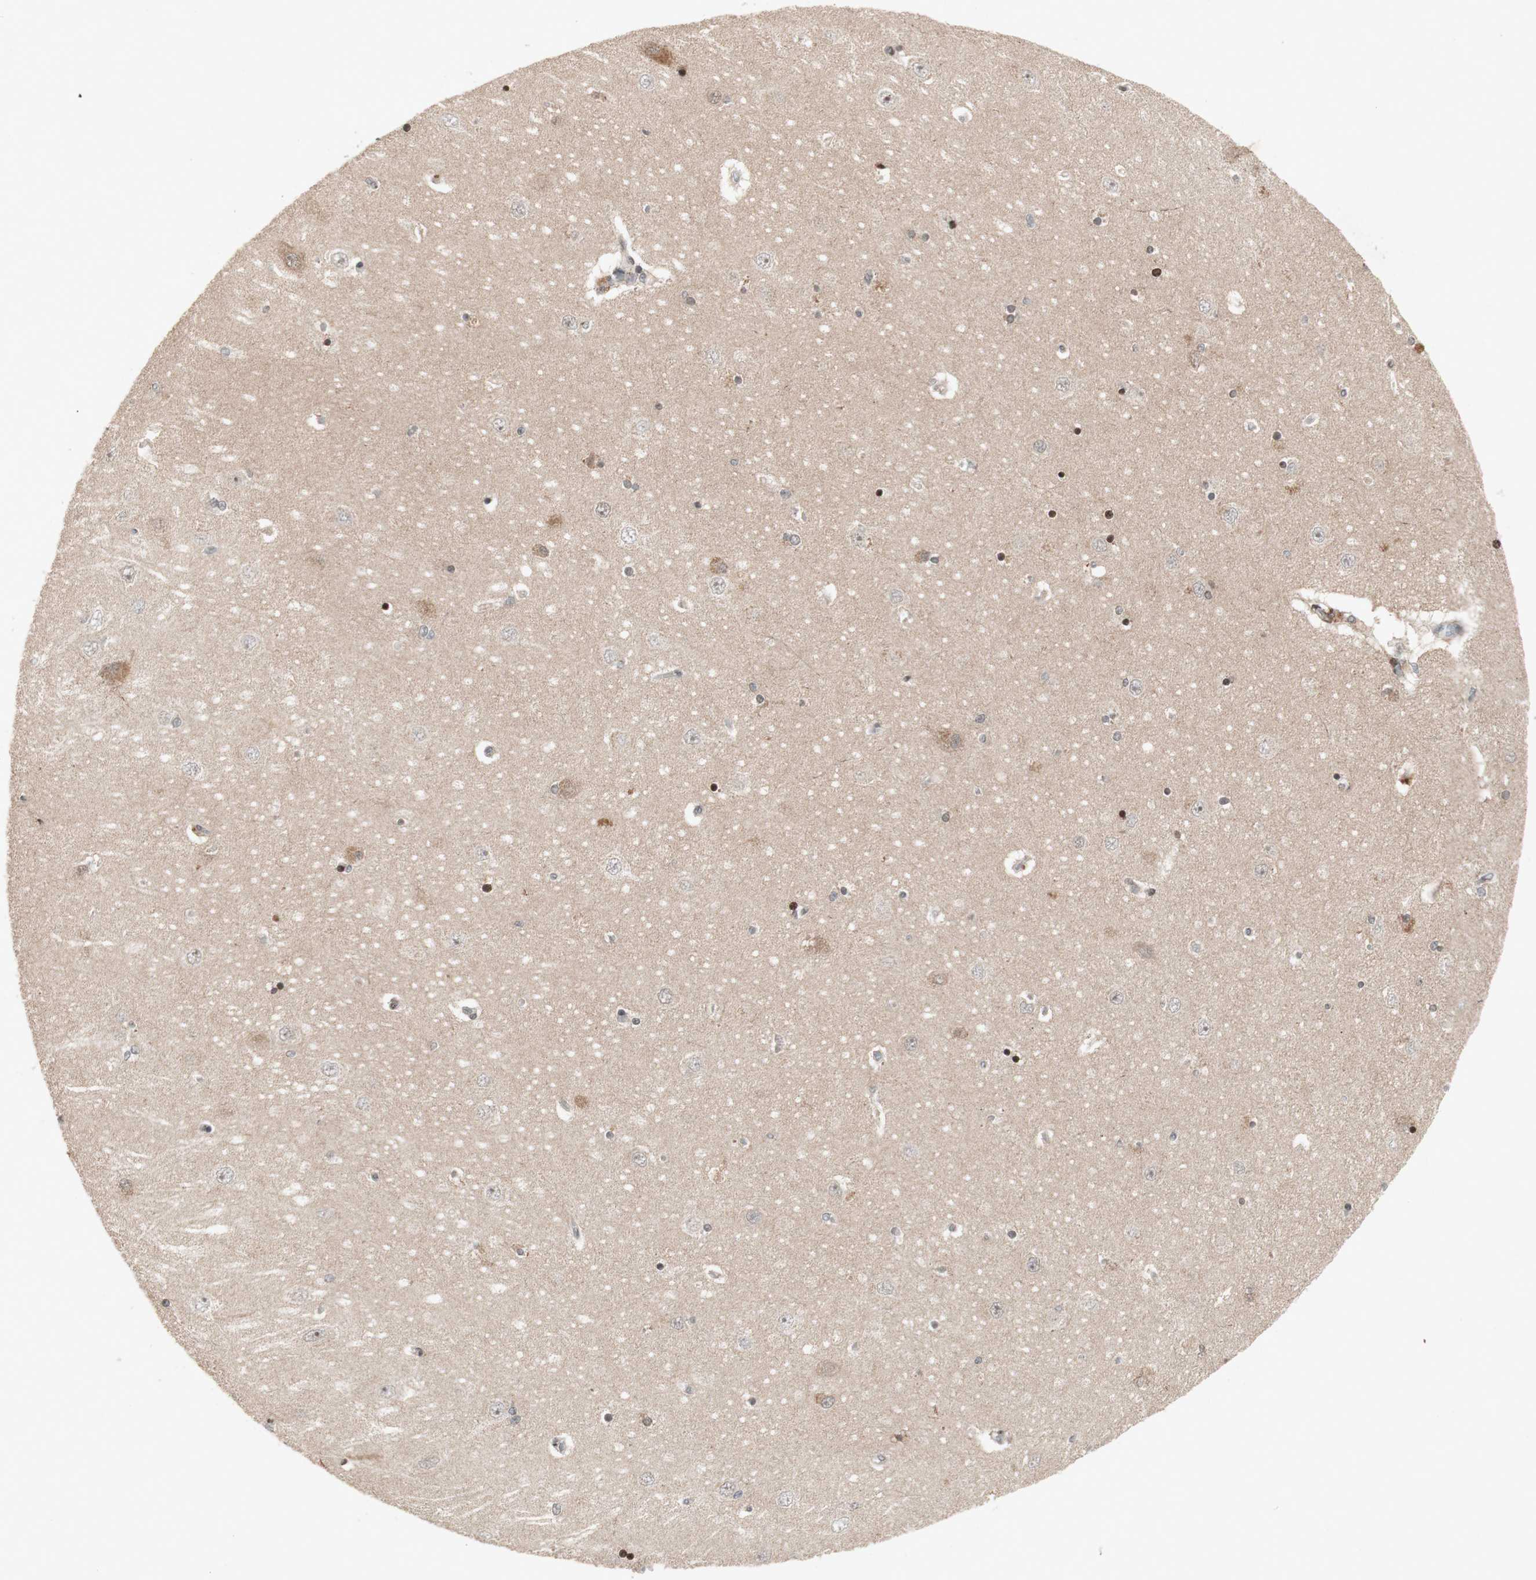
{"staining": {"intensity": "strong", "quantity": "<25%", "location": "nuclear"}, "tissue": "hippocampus", "cell_type": "Glial cells", "image_type": "normal", "snomed": [{"axis": "morphology", "description": "Normal tissue, NOS"}, {"axis": "topography", "description": "Hippocampus"}], "caption": "High-power microscopy captured an immunohistochemistry (IHC) photomicrograph of normal hippocampus, revealing strong nuclear expression in about <25% of glial cells.", "gene": "PLXNA1", "patient": {"sex": "female", "age": 54}}